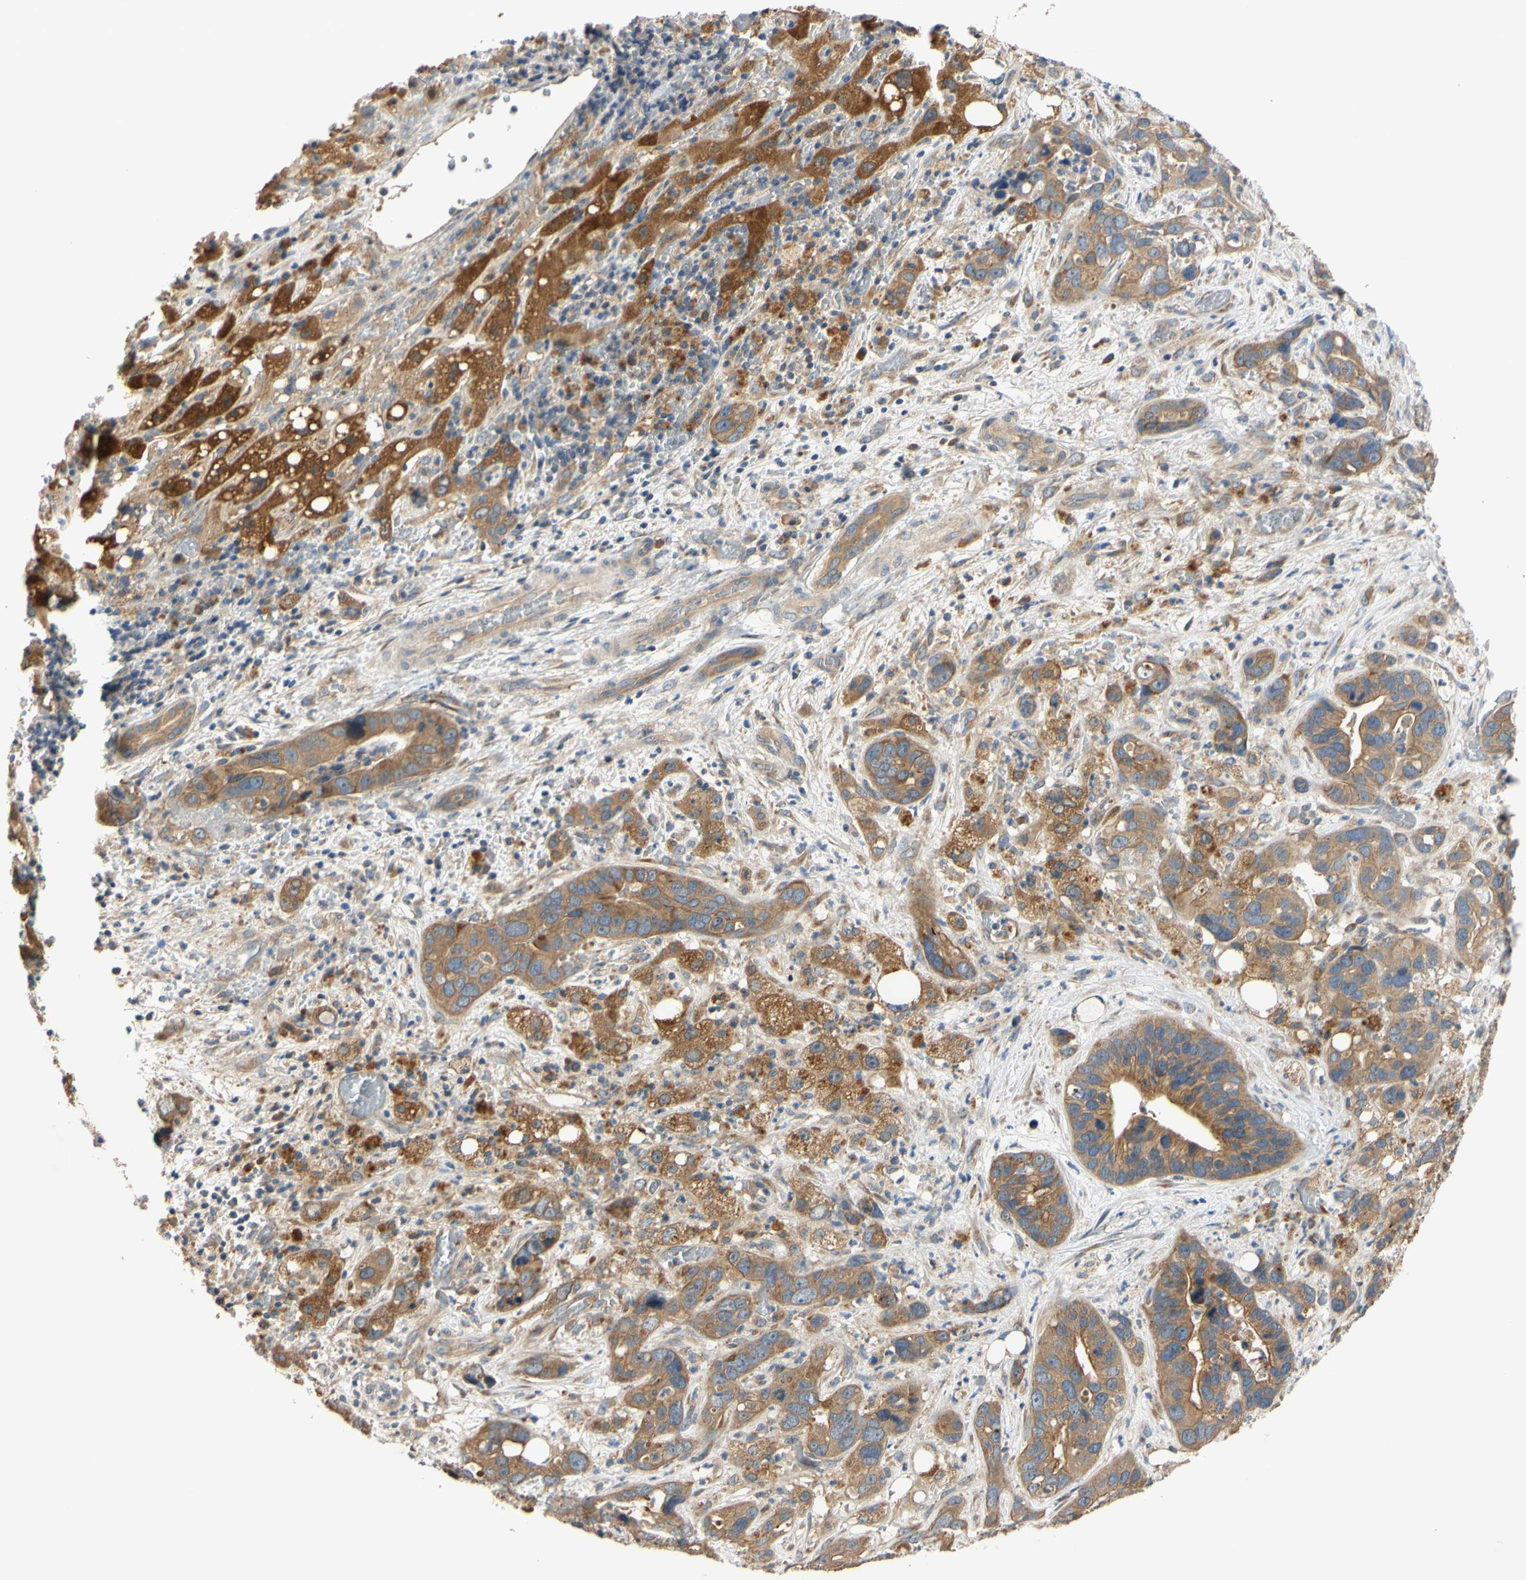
{"staining": {"intensity": "moderate", "quantity": ">75%", "location": "cytoplasmic/membranous"}, "tissue": "liver cancer", "cell_type": "Tumor cells", "image_type": "cancer", "snomed": [{"axis": "morphology", "description": "Cholangiocarcinoma"}, {"axis": "topography", "description": "Liver"}], "caption": "DAB immunohistochemical staining of human liver cholangiocarcinoma demonstrates moderate cytoplasmic/membranous protein positivity in approximately >75% of tumor cells.", "gene": "MBTPS2", "patient": {"sex": "female", "age": 65}}